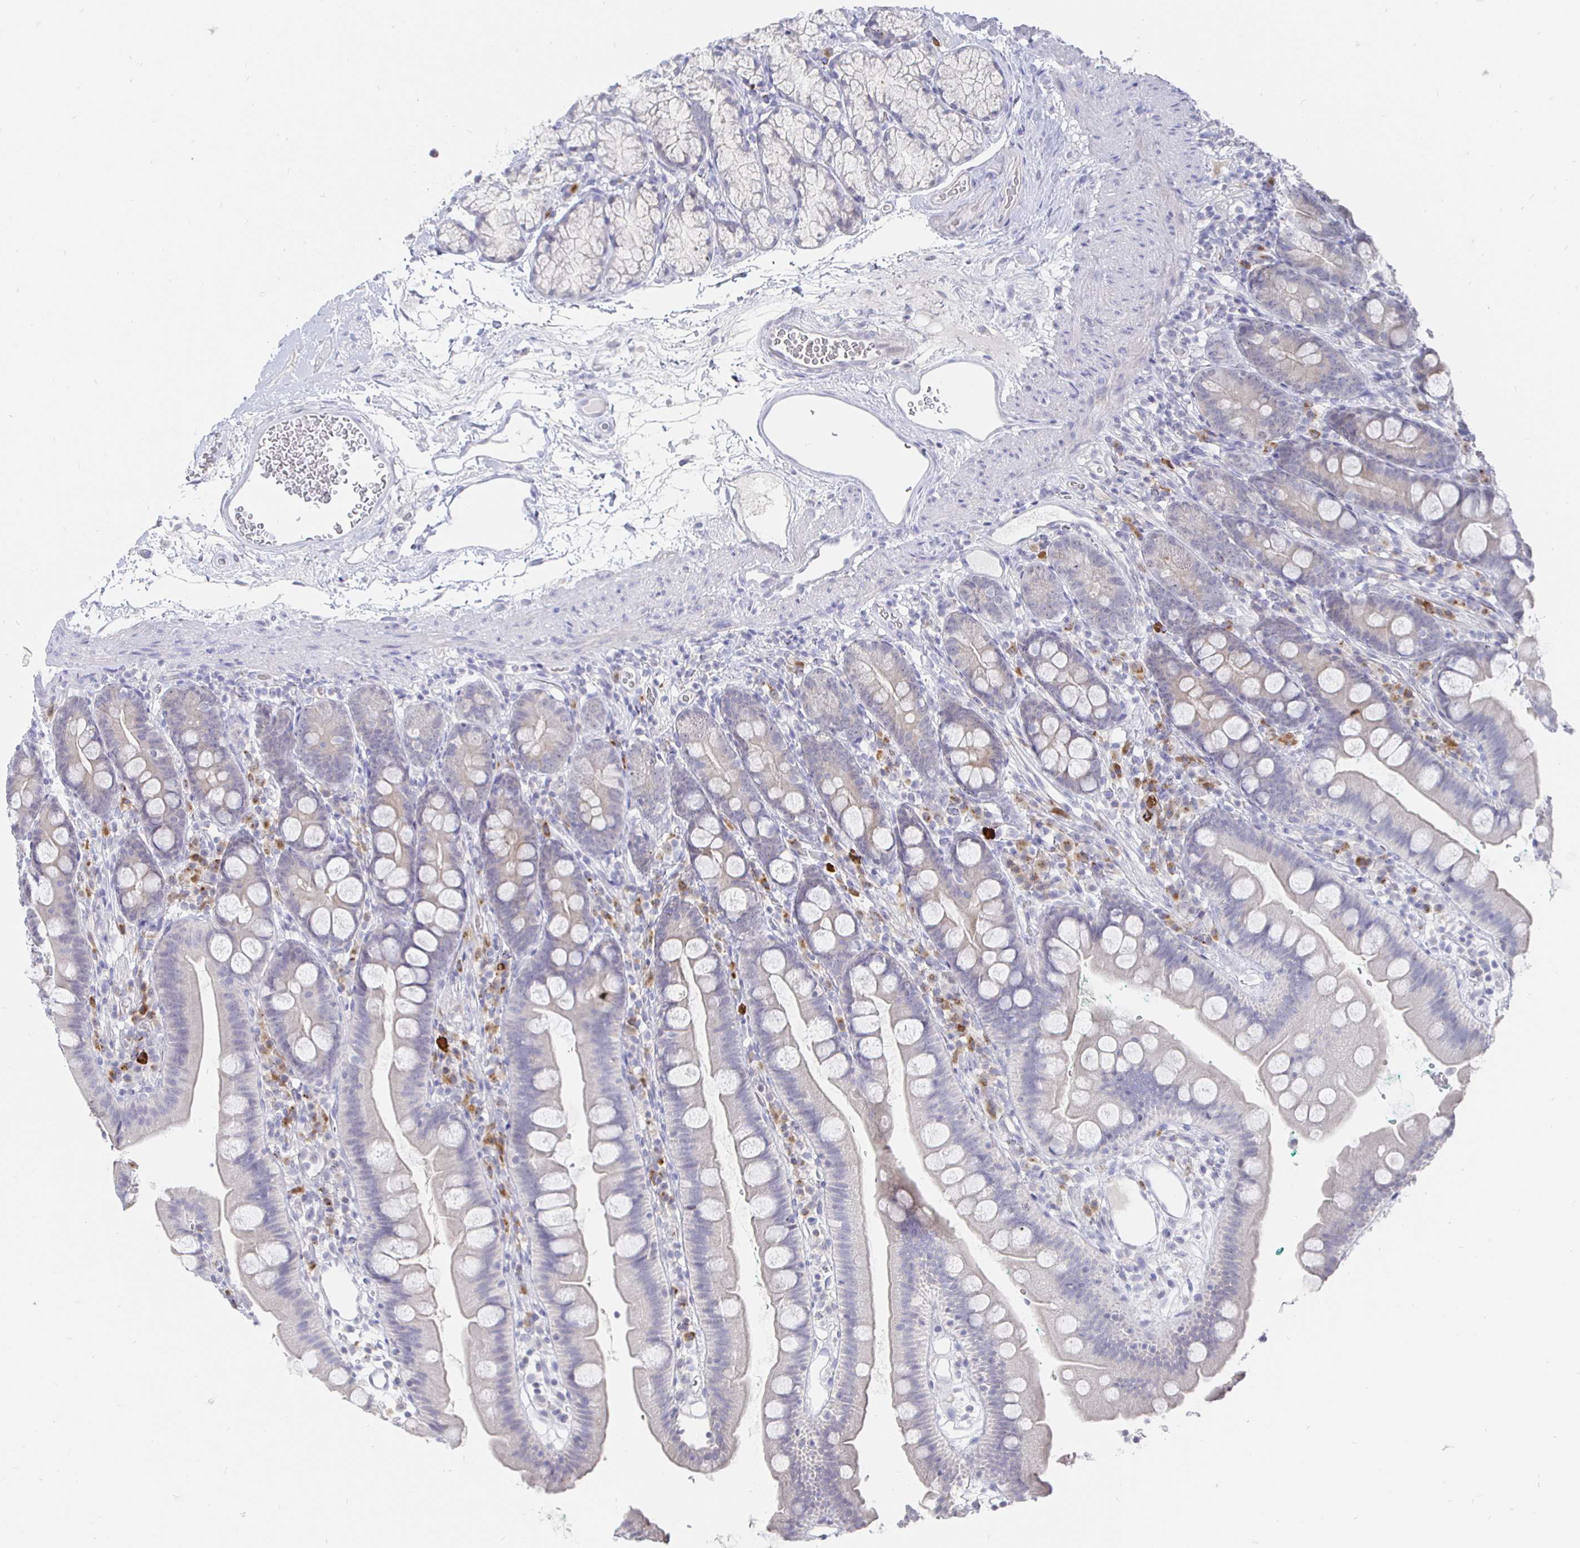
{"staining": {"intensity": "negative", "quantity": "none", "location": "none"}, "tissue": "duodenum", "cell_type": "Glandular cells", "image_type": "normal", "snomed": [{"axis": "morphology", "description": "Normal tissue, NOS"}, {"axis": "topography", "description": "Duodenum"}], "caption": "Immunohistochemistry (IHC) of benign human duodenum displays no expression in glandular cells. (Stains: DAB IHC with hematoxylin counter stain, Microscopy: brightfield microscopy at high magnification).", "gene": "LRRC23", "patient": {"sex": "female", "age": 67}}